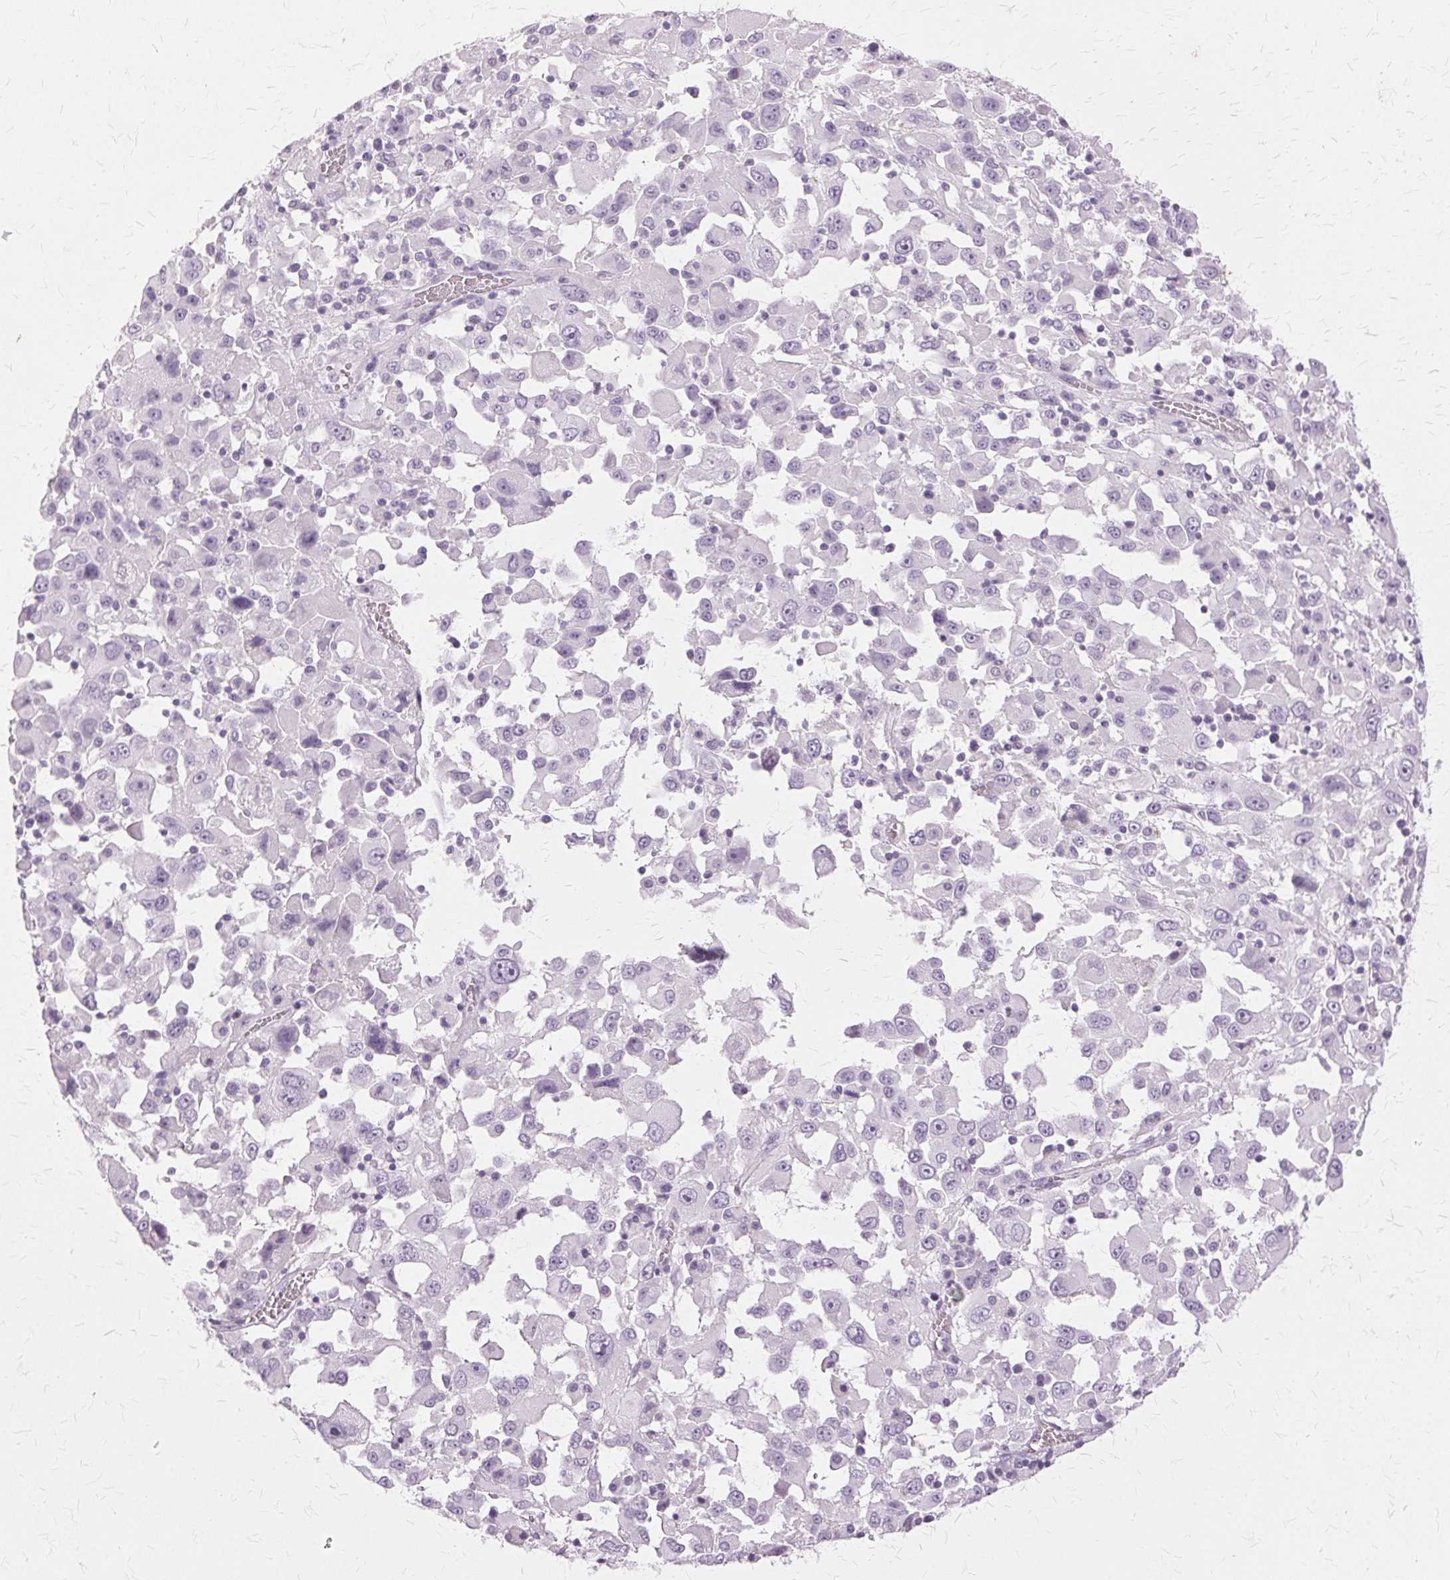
{"staining": {"intensity": "negative", "quantity": "none", "location": "none"}, "tissue": "melanoma", "cell_type": "Tumor cells", "image_type": "cancer", "snomed": [{"axis": "morphology", "description": "Malignant melanoma, Metastatic site"}, {"axis": "topography", "description": "Soft tissue"}], "caption": "Malignant melanoma (metastatic site) was stained to show a protein in brown. There is no significant expression in tumor cells.", "gene": "SLC45A3", "patient": {"sex": "male", "age": 50}}